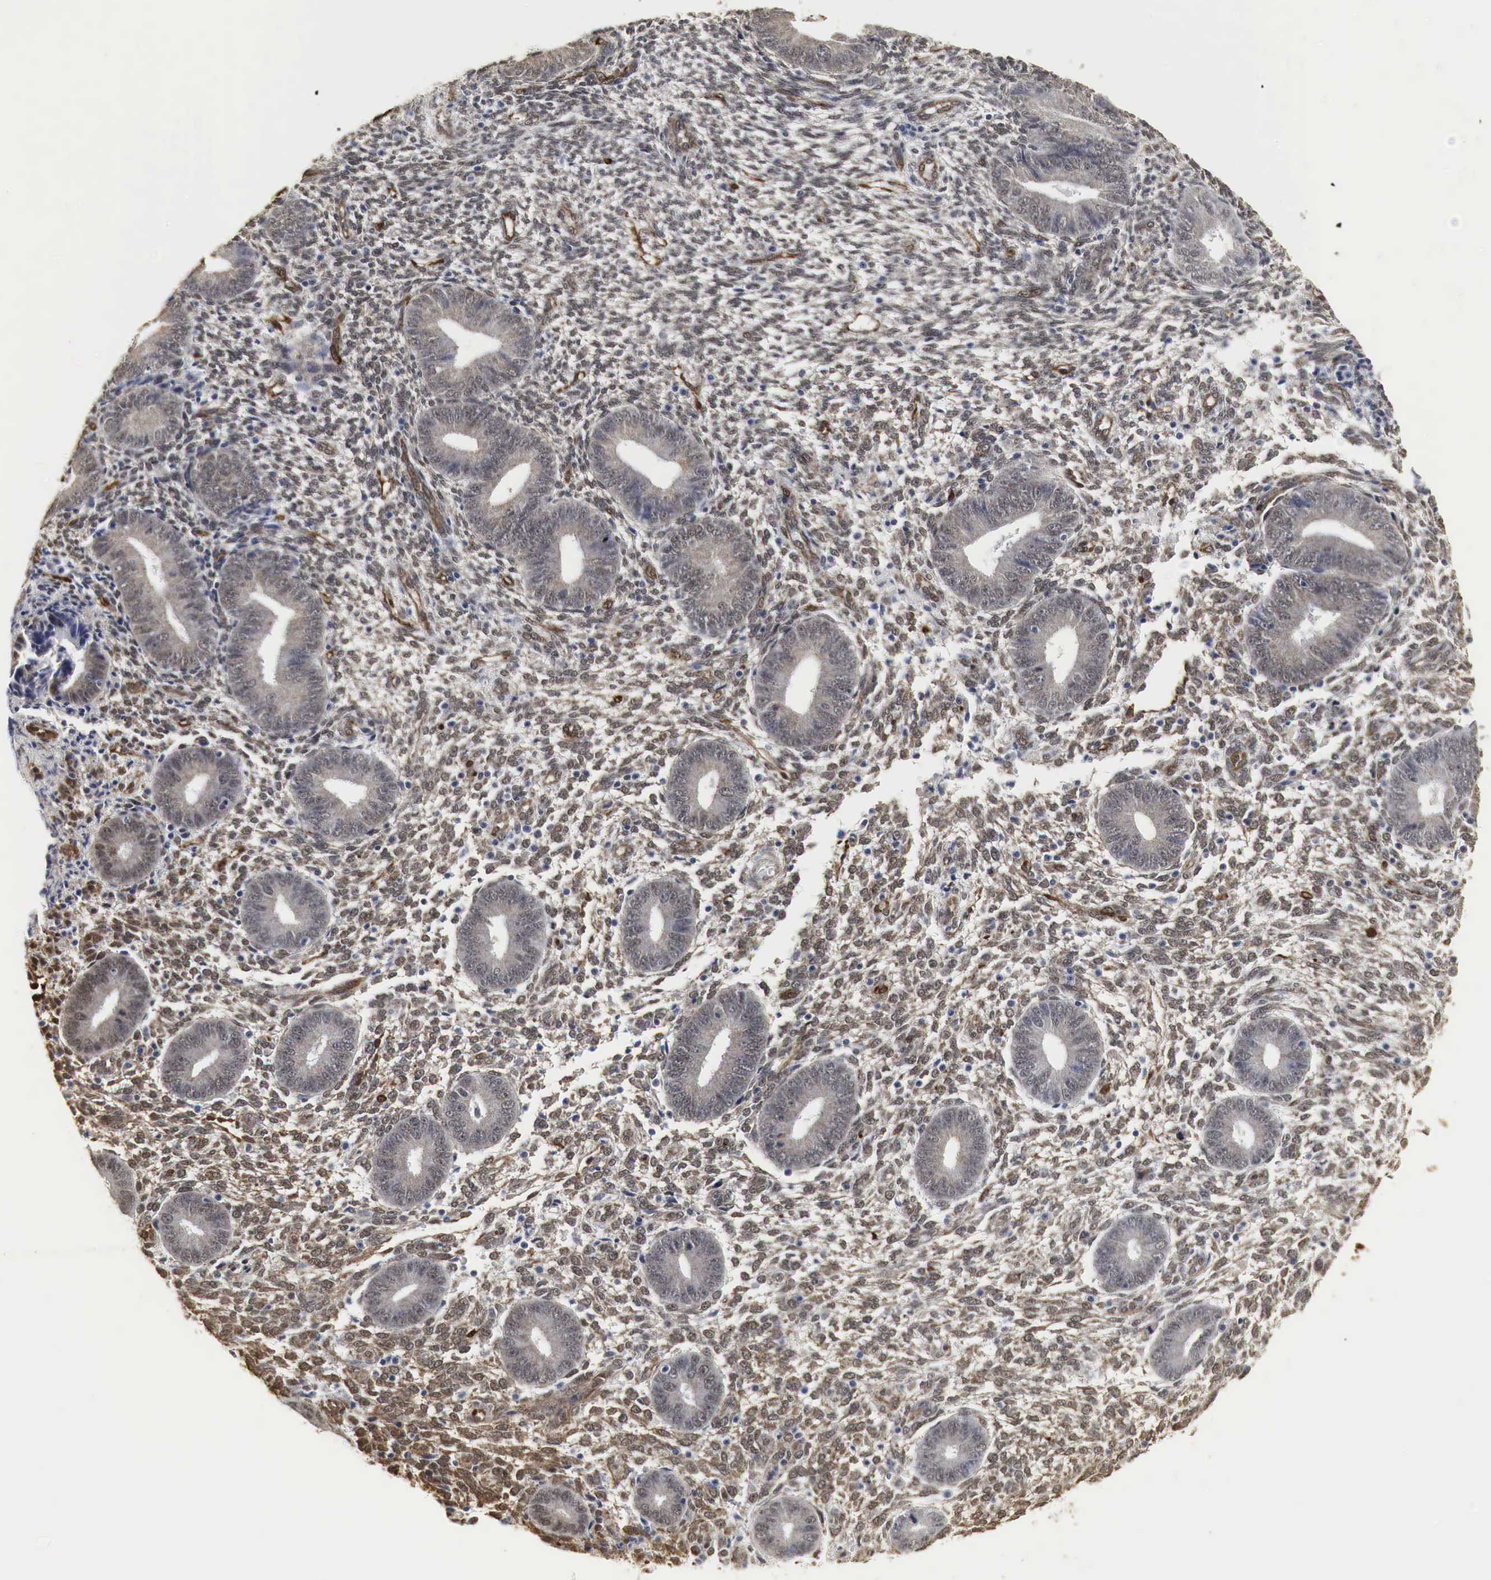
{"staining": {"intensity": "moderate", "quantity": "<25%", "location": "cytoplasmic/membranous"}, "tissue": "endometrium", "cell_type": "Cells in endometrial stroma", "image_type": "normal", "snomed": [{"axis": "morphology", "description": "Normal tissue, NOS"}, {"axis": "topography", "description": "Endometrium"}], "caption": "This is a micrograph of immunohistochemistry (IHC) staining of unremarkable endometrium, which shows moderate staining in the cytoplasmic/membranous of cells in endometrial stroma.", "gene": "SPIN1", "patient": {"sex": "female", "age": 35}}